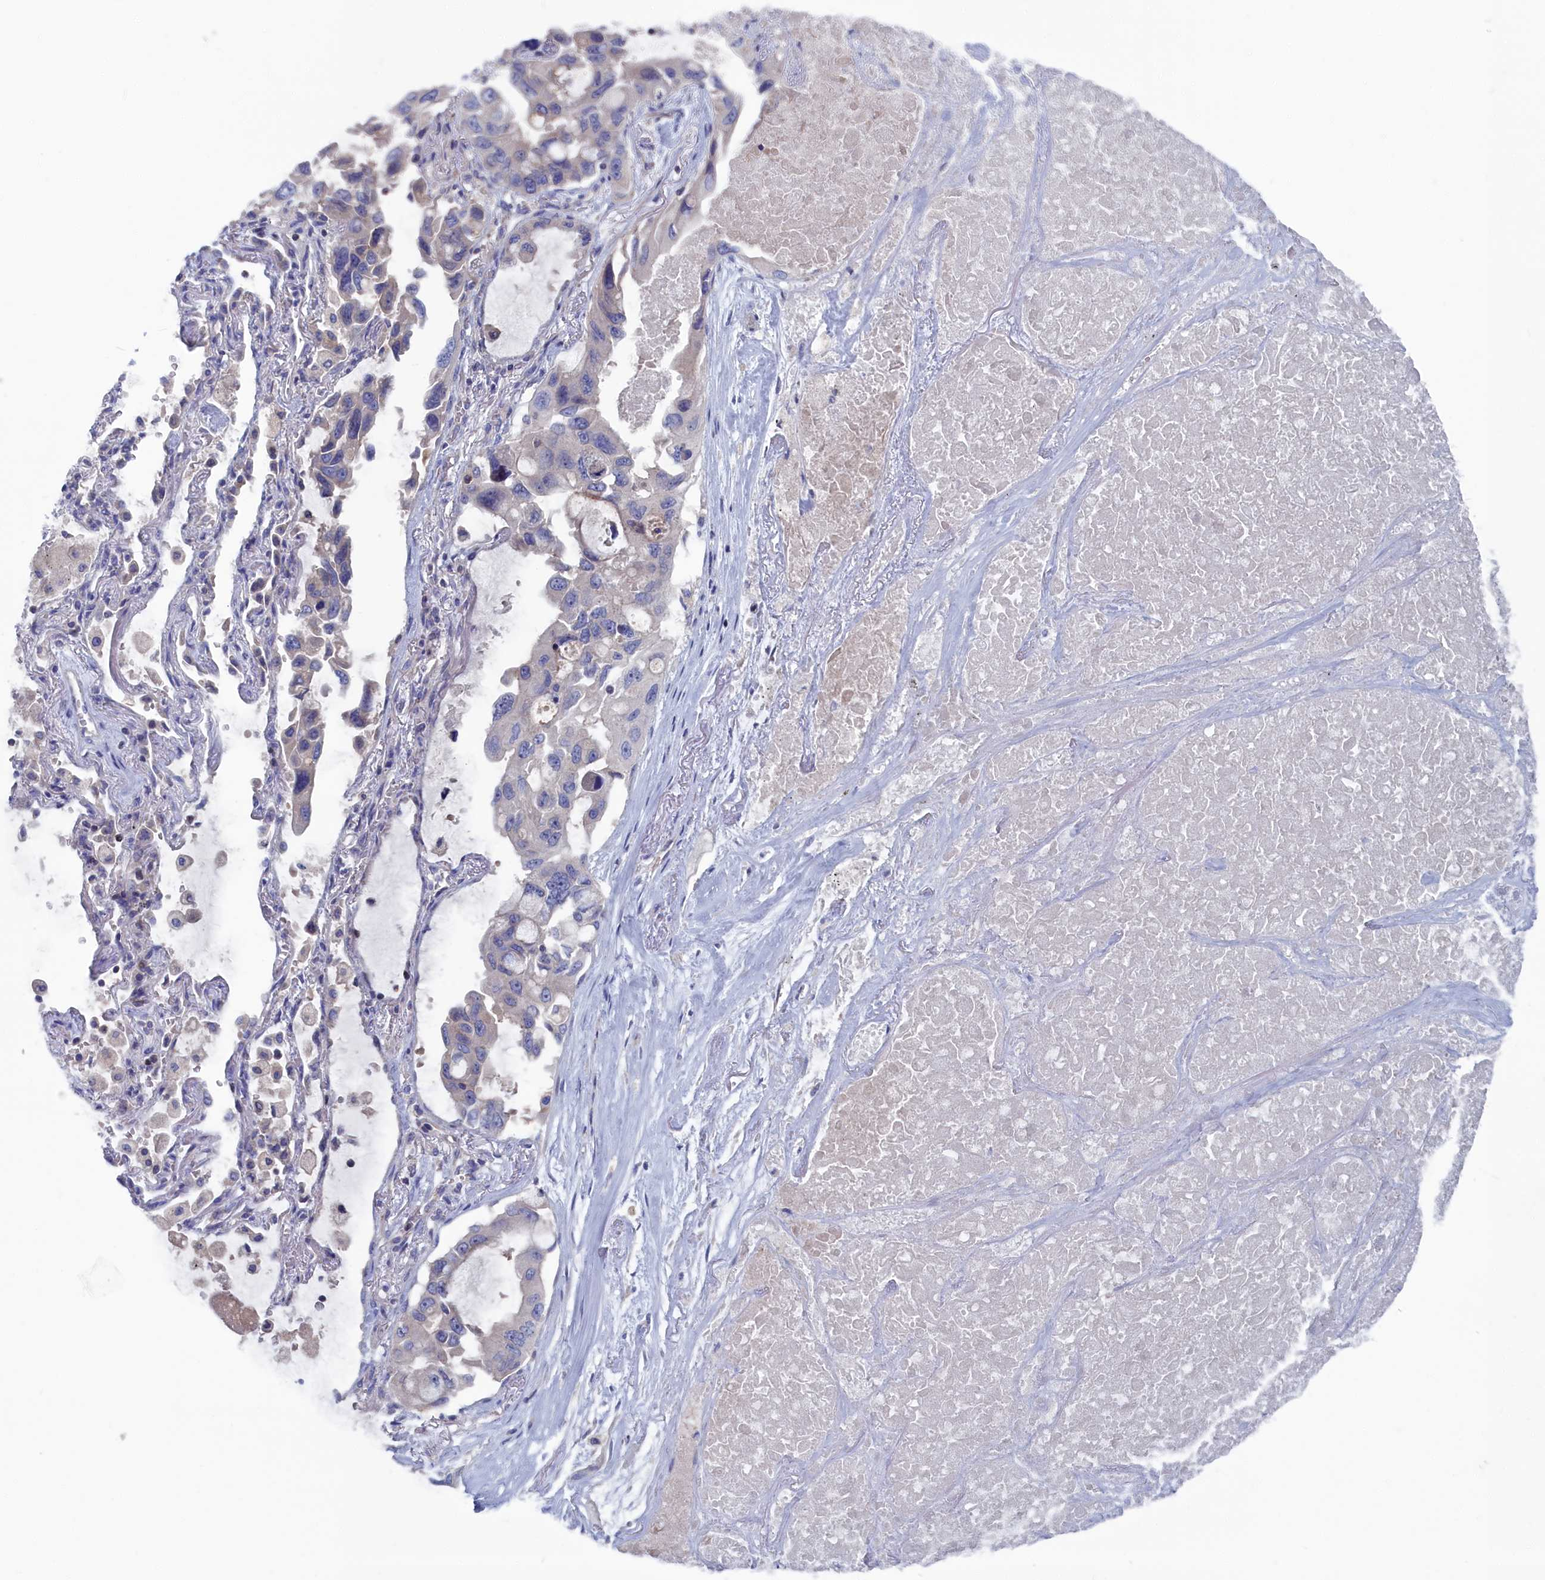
{"staining": {"intensity": "negative", "quantity": "none", "location": "none"}, "tissue": "lung cancer", "cell_type": "Tumor cells", "image_type": "cancer", "snomed": [{"axis": "morphology", "description": "Squamous cell carcinoma, NOS"}, {"axis": "topography", "description": "Lung"}], "caption": "The photomicrograph exhibits no significant staining in tumor cells of lung squamous cell carcinoma.", "gene": "CEND1", "patient": {"sex": "female", "age": 73}}